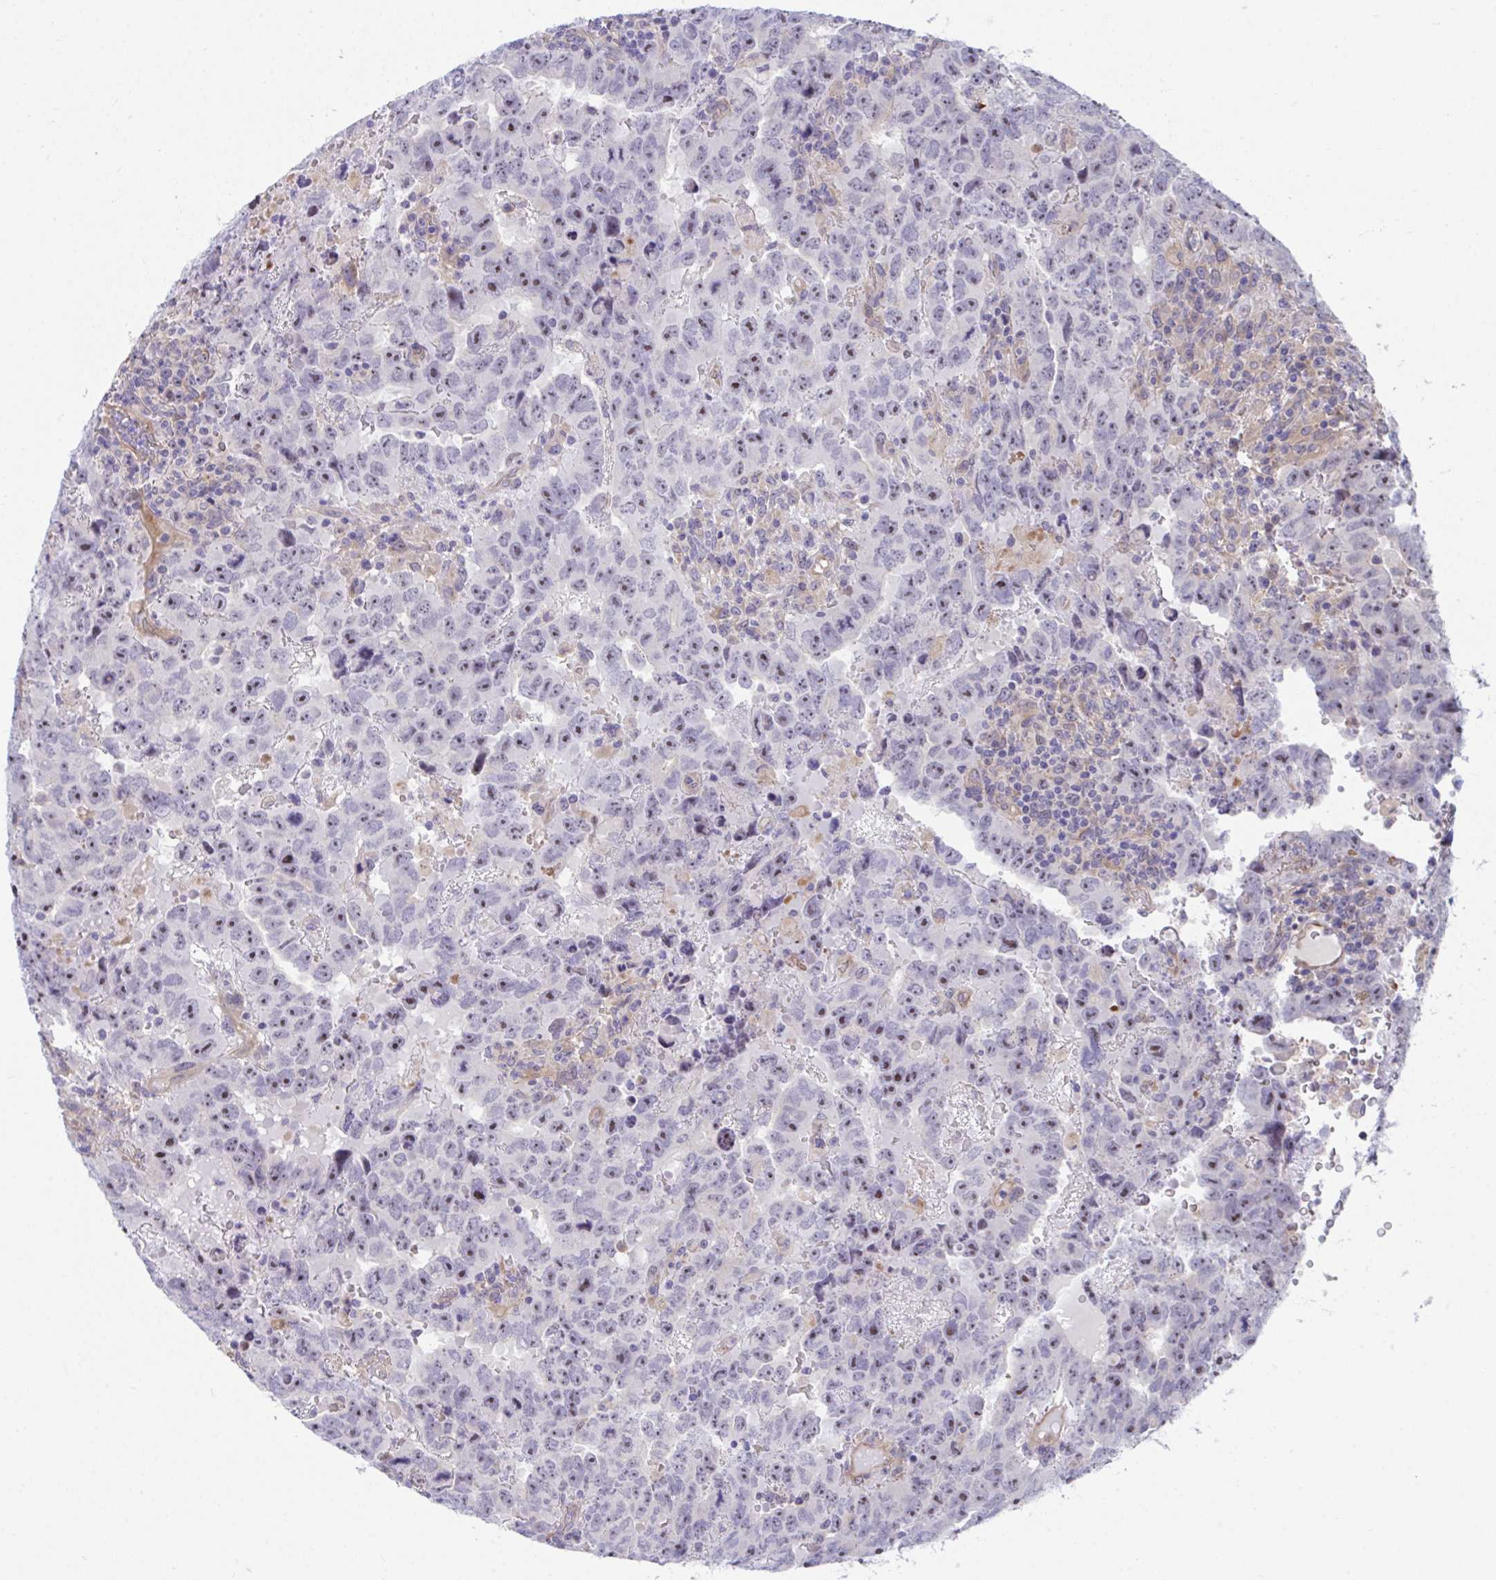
{"staining": {"intensity": "moderate", "quantity": ">75%", "location": "nuclear"}, "tissue": "testis cancer", "cell_type": "Tumor cells", "image_type": "cancer", "snomed": [{"axis": "morphology", "description": "Carcinoma, Embryonal, NOS"}, {"axis": "topography", "description": "Testis"}], "caption": "DAB (3,3'-diaminobenzidine) immunohistochemical staining of testis embryonal carcinoma shows moderate nuclear protein staining in about >75% of tumor cells. (DAB IHC, brown staining for protein, blue staining for nuclei).", "gene": "CENPQ", "patient": {"sex": "male", "age": 24}}